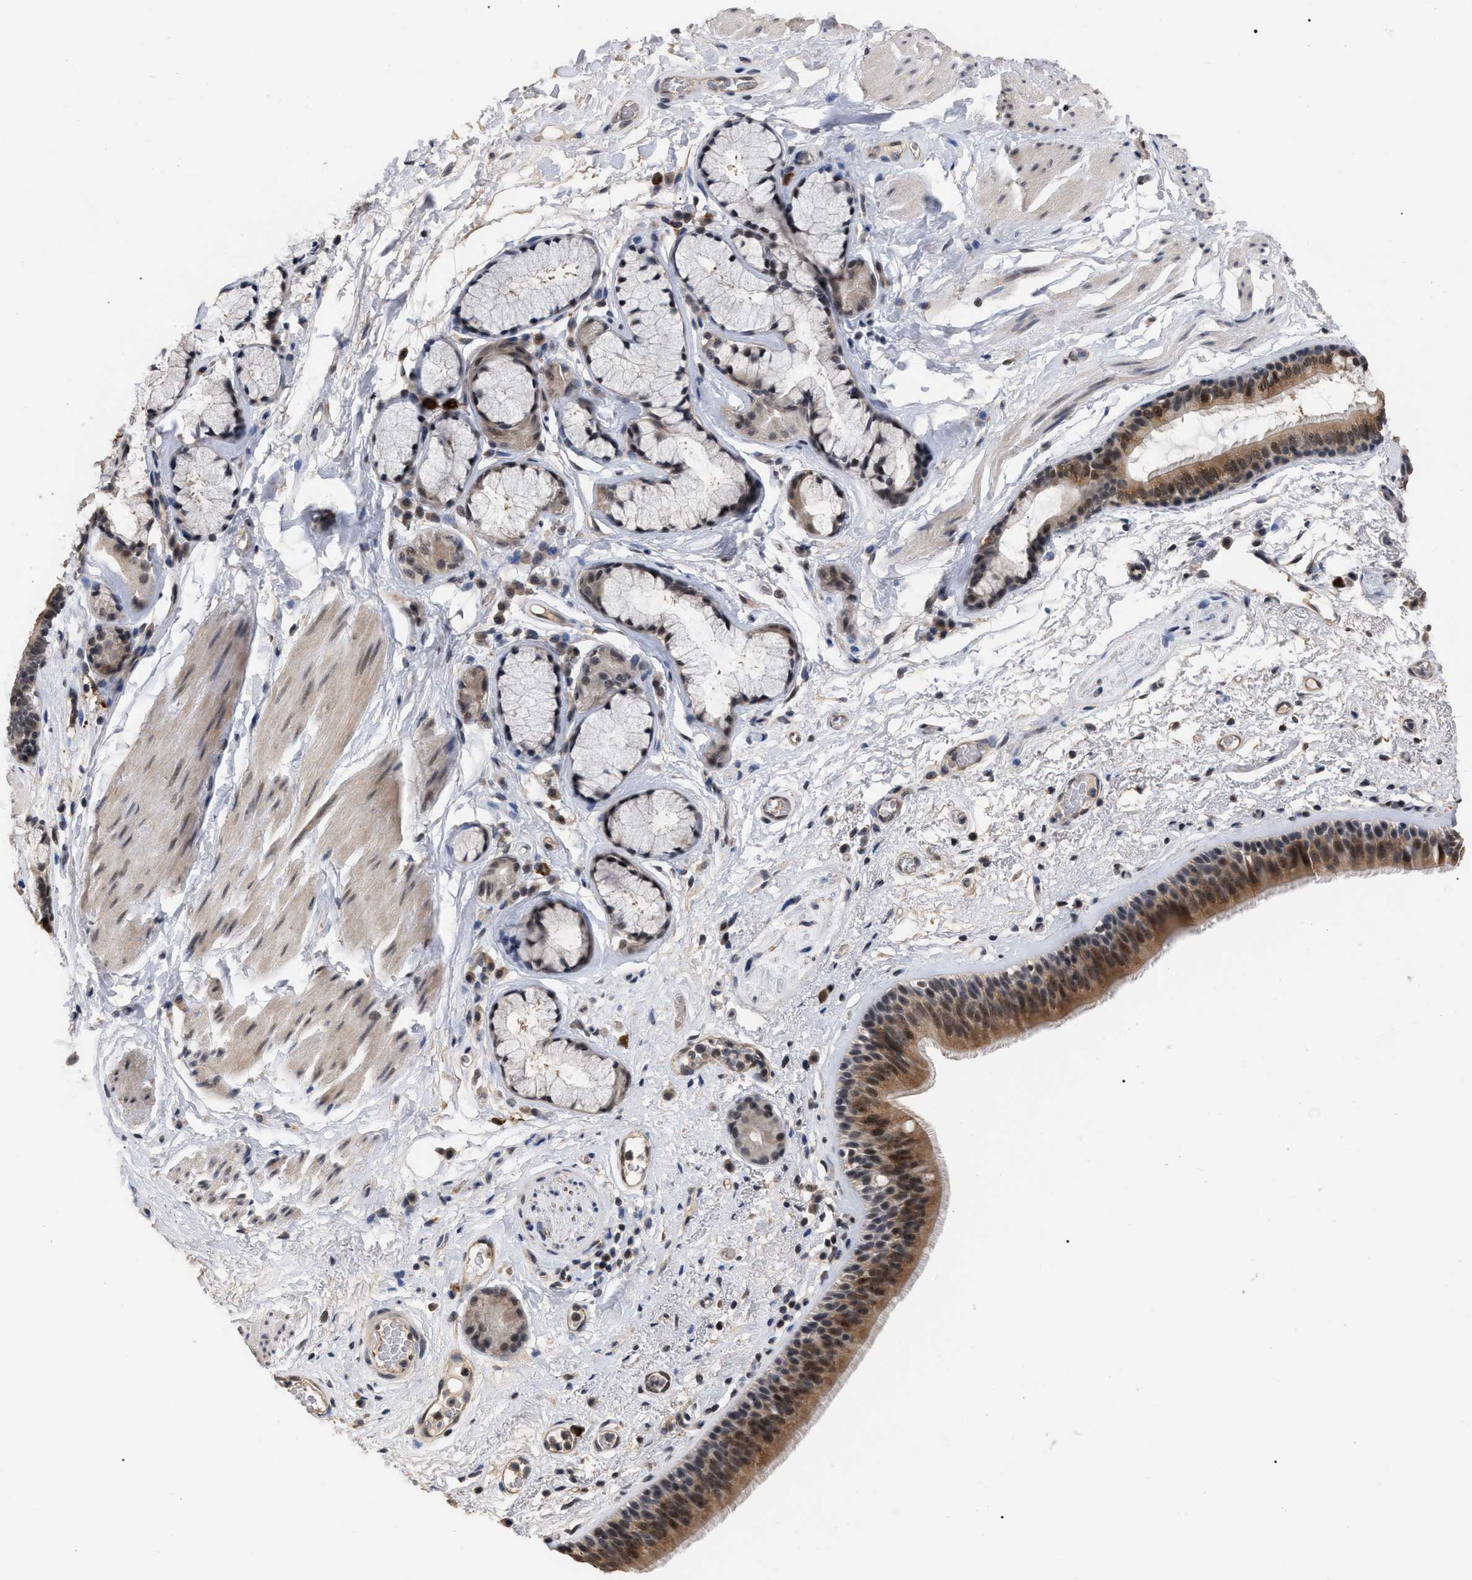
{"staining": {"intensity": "moderate", "quantity": ">75%", "location": "cytoplasmic/membranous,nuclear"}, "tissue": "bronchus", "cell_type": "Respiratory epithelial cells", "image_type": "normal", "snomed": [{"axis": "morphology", "description": "Normal tissue, NOS"}, {"axis": "topography", "description": "Cartilage tissue"}], "caption": "Brown immunohistochemical staining in unremarkable bronchus shows moderate cytoplasmic/membranous,nuclear expression in about >75% of respiratory epithelial cells.", "gene": "JAZF1", "patient": {"sex": "female", "age": 63}}